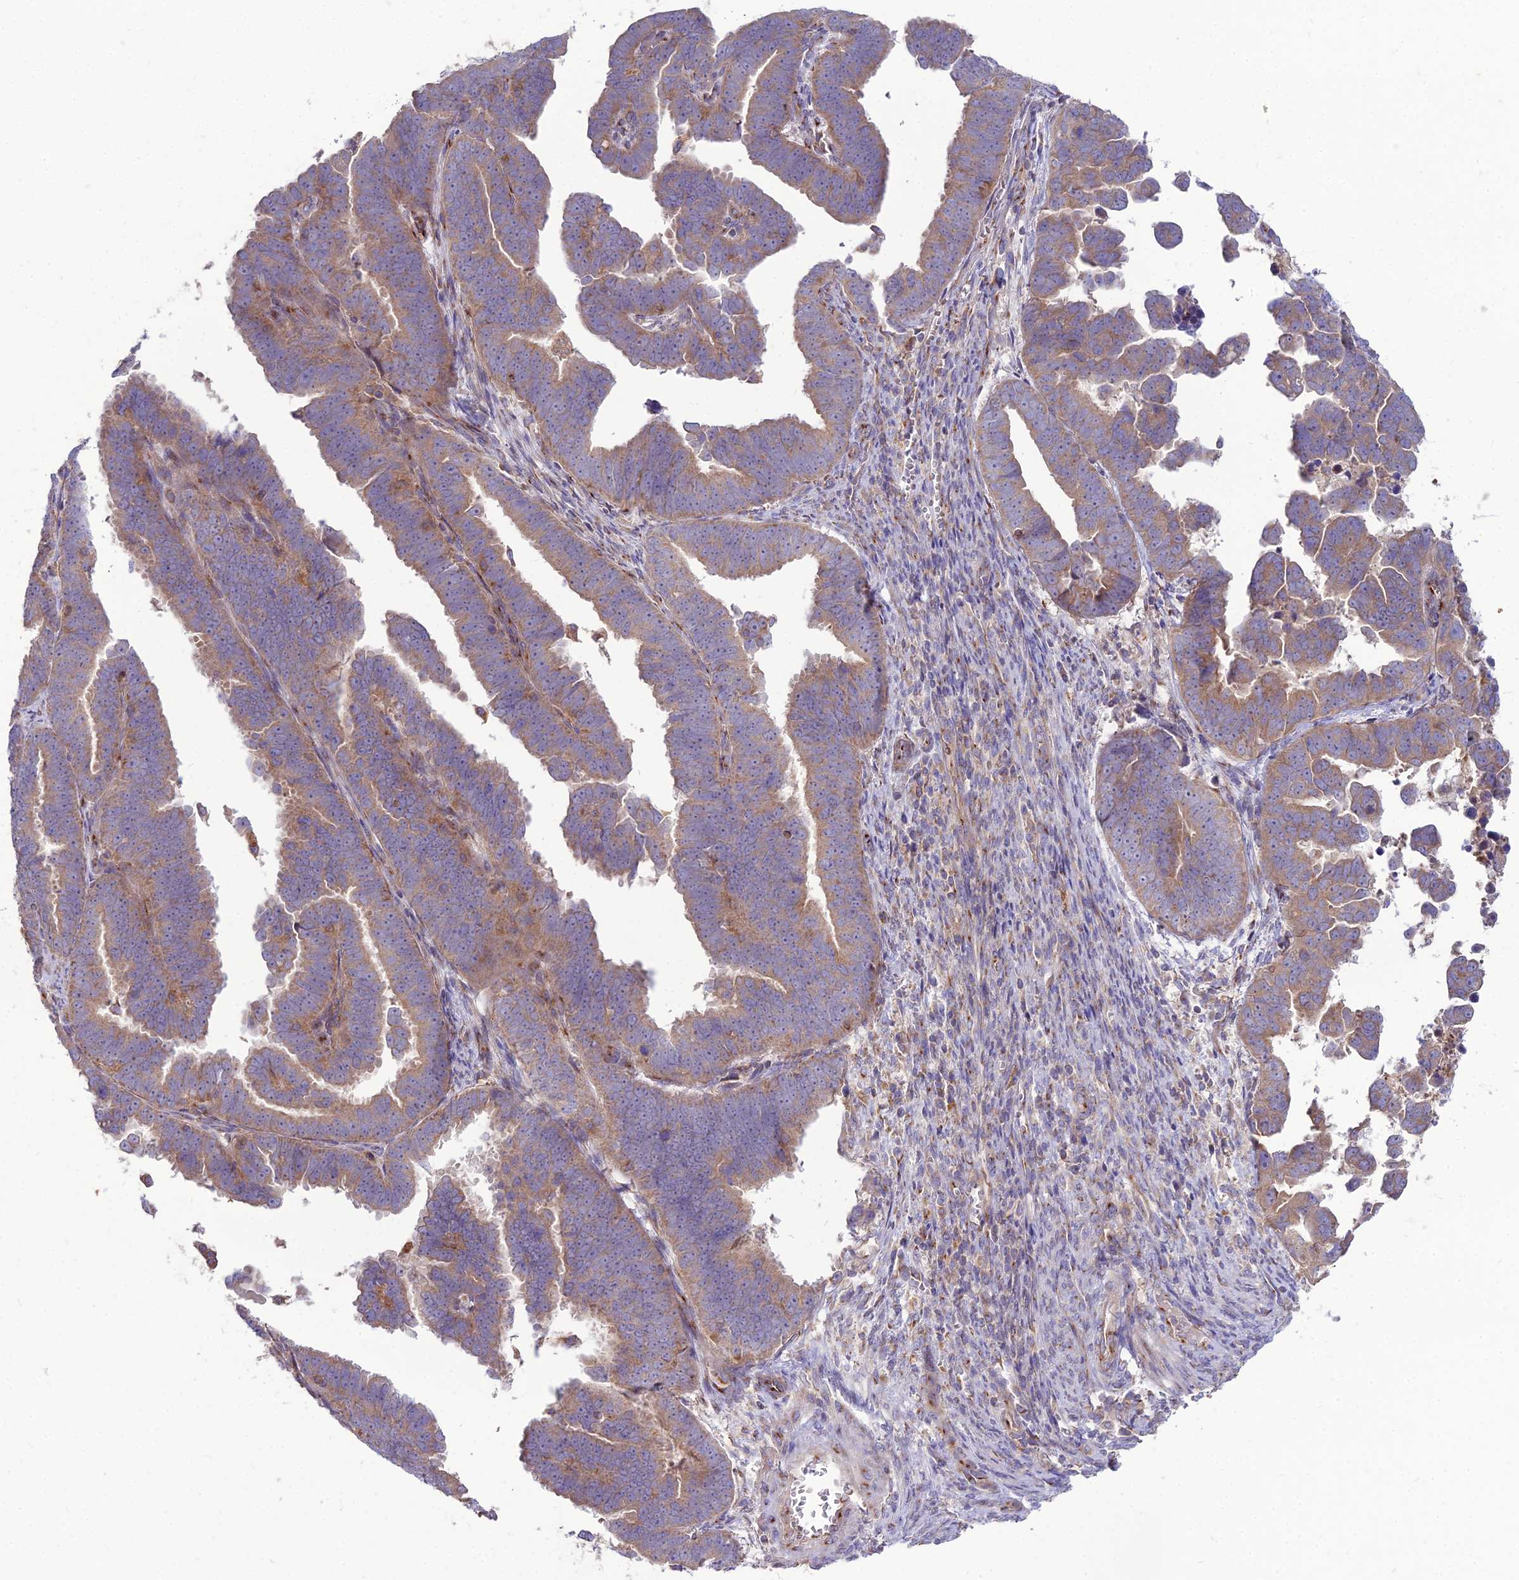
{"staining": {"intensity": "moderate", "quantity": ">75%", "location": "cytoplasmic/membranous"}, "tissue": "endometrial cancer", "cell_type": "Tumor cells", "image_type": "cancer", "snomed": [{"axis": "morphology", "description": "Adenocarcinoma, NOS"}, {"axis": "topography", "description": "Endometrium"}], "caption": "A brown stain labels moderate cytoplasmic/membranous positivity of a protein in human endometrial cancer tumor cells. The staining was performed using DAB (3,3'-diaminobenzidine) to visualize the protein expression in brown, while the nuclei were stained in blue with hematoxylin (Magnification: 20x).", "gene": "SPRYD7", "patient": {"sex": "female", "age": 75}}